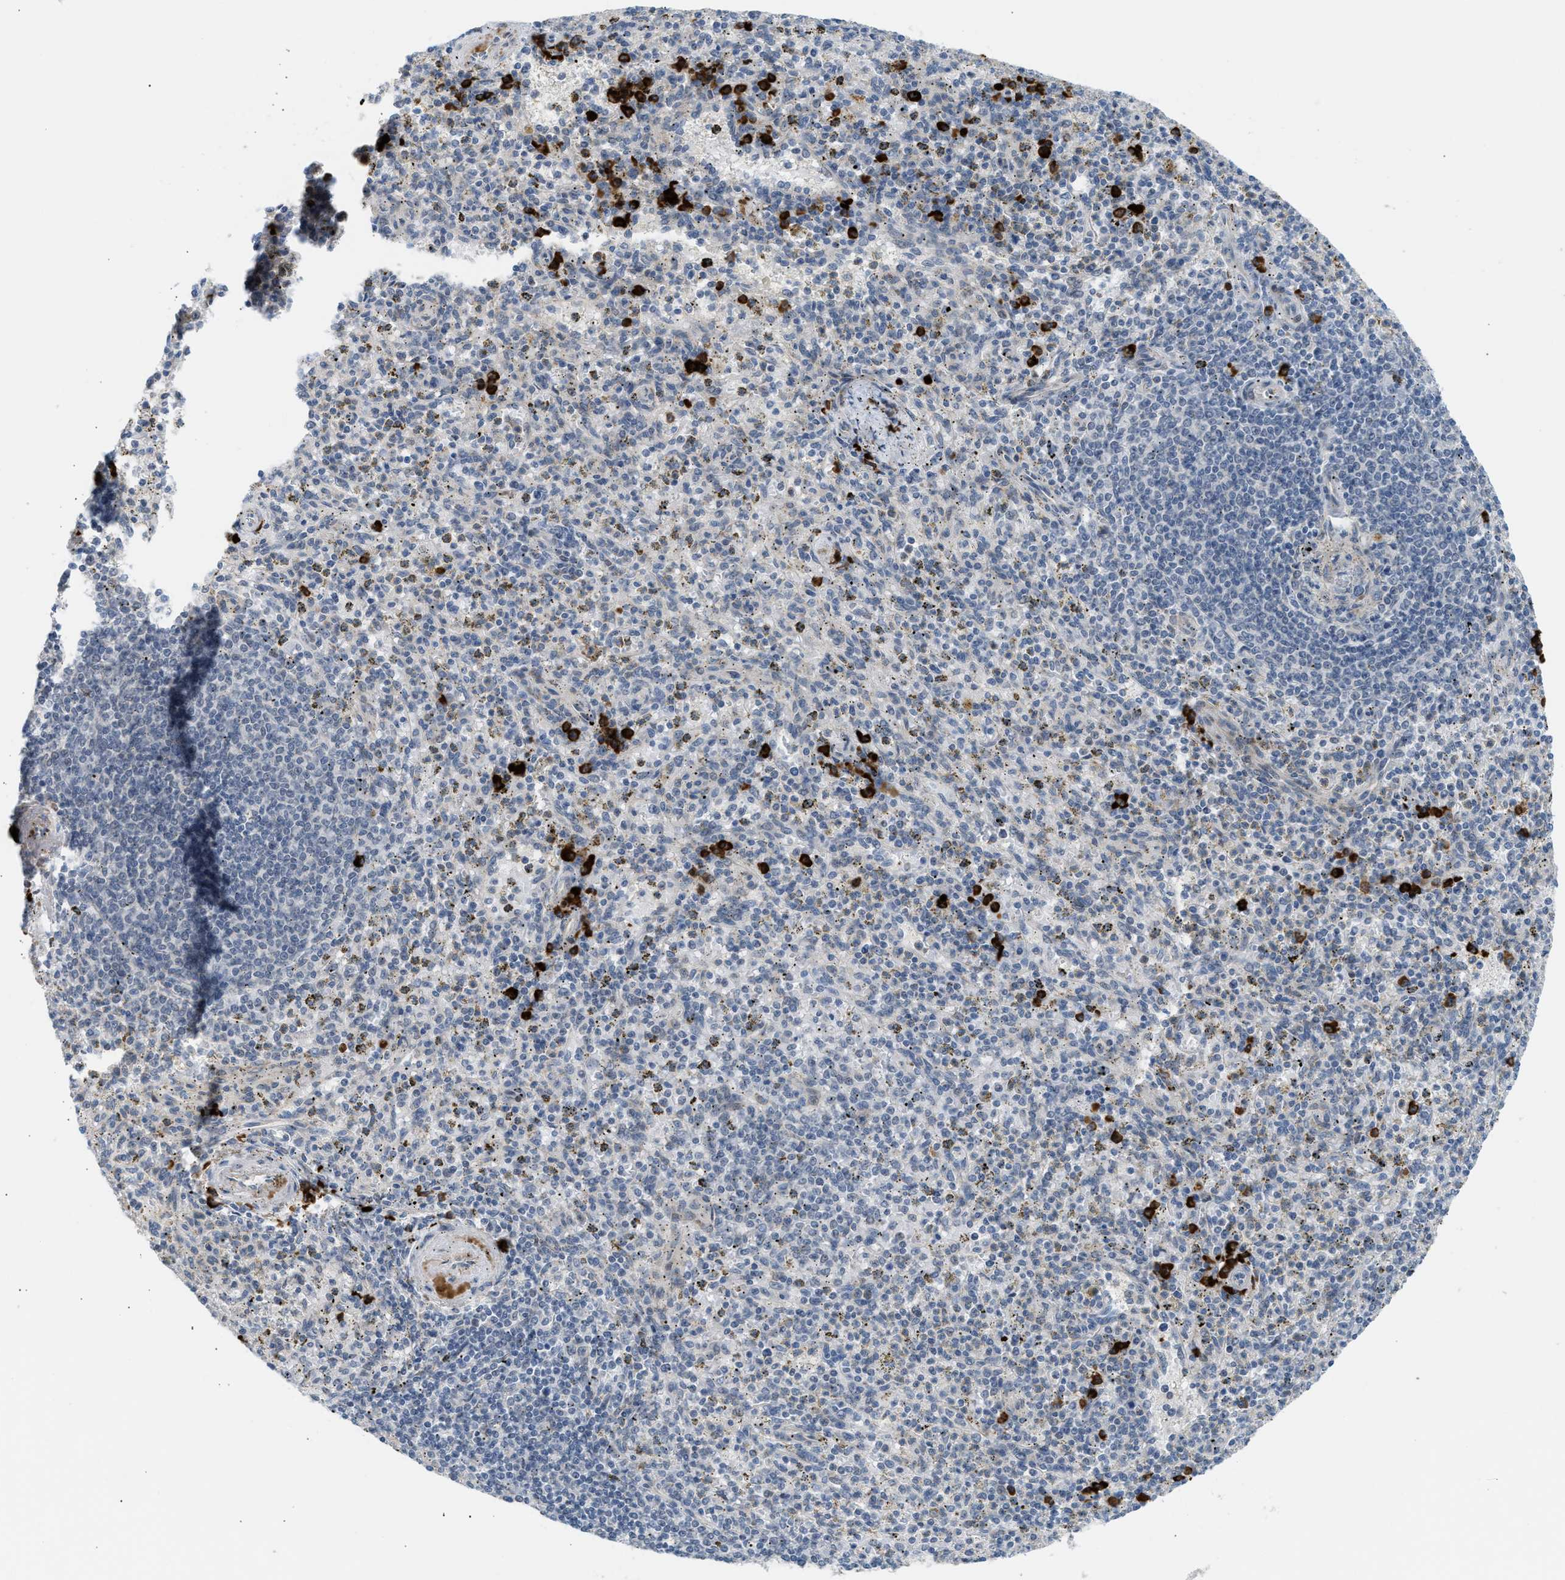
{"staining": {"intensity": "strong", "quantity": "<25%", "location": "cytoplasmic/membranous"}, "tissue": "spleen", "cell_type": "Cells in red pulp", "image_type": "normal", "snomed": [{"axis": "morphology", "description": "Normal tissue, NOS"}, {"axis": "topography", "description": "Spleen"}], "caption": "Spleen stained with DAB (3,3'-diaminobenzidine) immunohistochemistry (IHC) shows medium levels of strong cytoplasmic/membranous positivity in approximately <25% of cells in red pulp.", "gene": "KCNC2", "patient": {"sex": "male", "age": 72}}